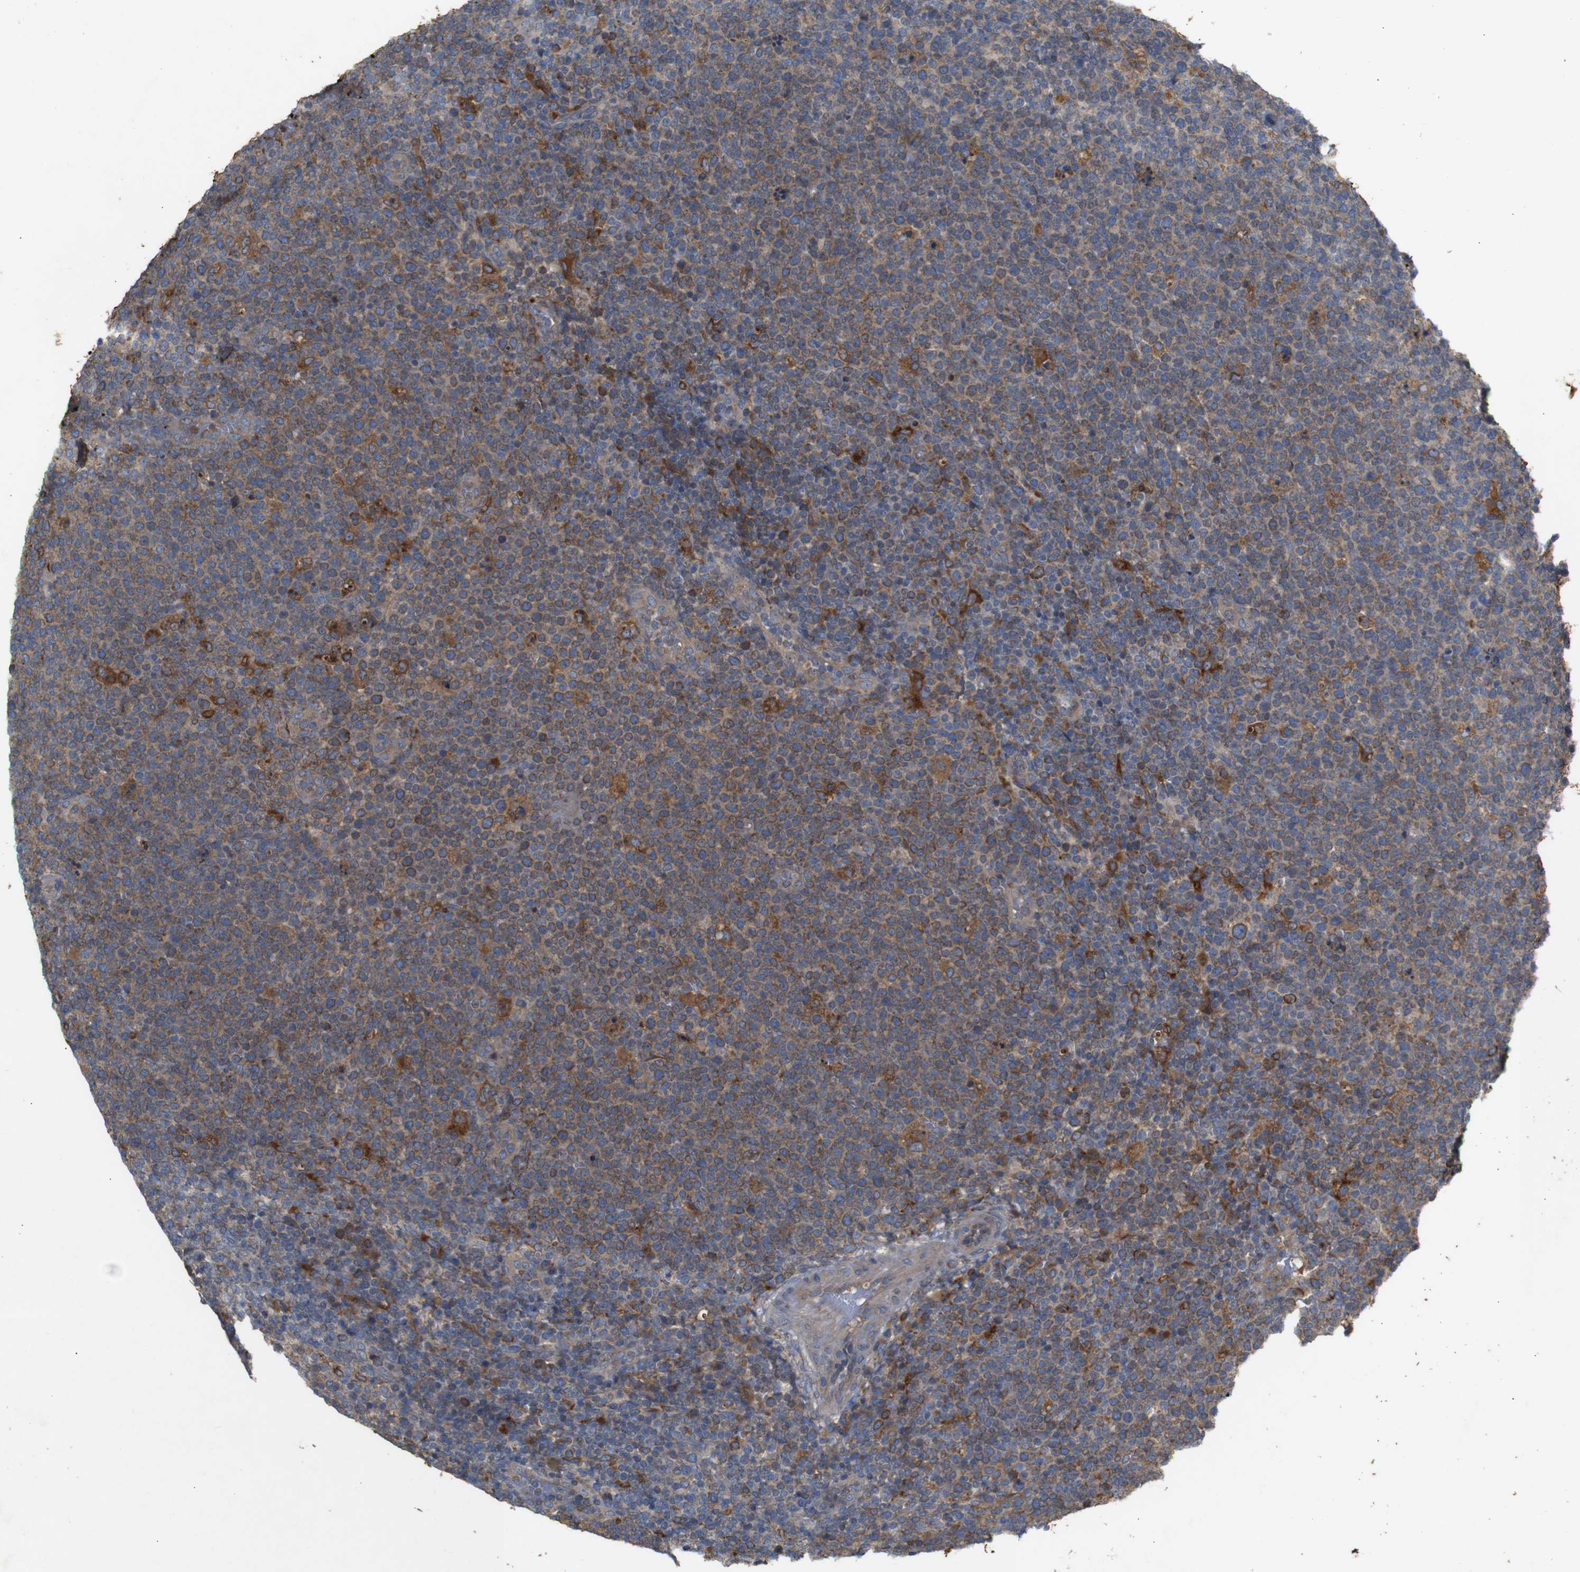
{"staining": {"intensity": "weak", "quantity": ">75%", "location": "cytoplasmic/membranous"}, "tissue": "lymphoma", "cell_type": "Tumor cells", "image_type": "cancer", "snomed": [{"axis": "morphology", "description": "Malignant lymphoma, non-Hodgkin's type, High grade"}, {"axis": "topography", "description": "Lymph node"}], "caption": "A brown stain shows weak cytoplasmic/membranous staining of a protein in lymphoma tumor cells. (Brightfield microscopy of DAB IHC at high magnification).", "gene": "PTPN1", "patient": {"sex": "male", "age": 61}}